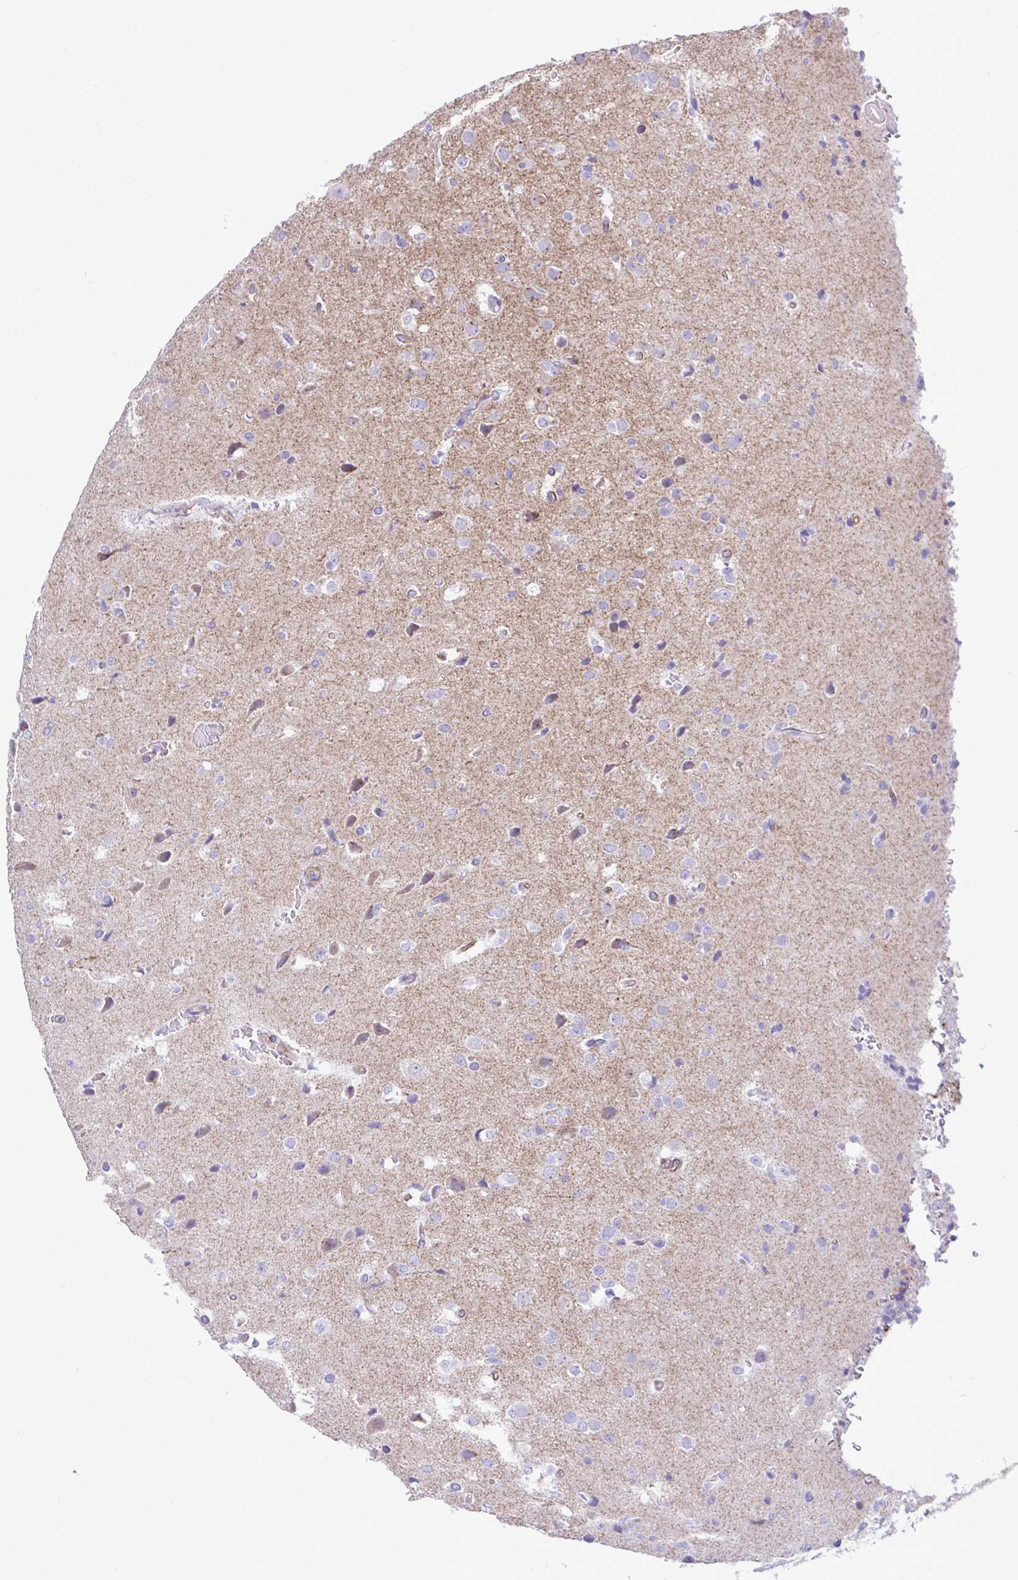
{"staining": {"intensity": "negative", "quantity": "none", "location": "none"}, "tissue": "glioma", "cell_type": "Tumor cells", "image_type": "cancer", "snomed": [{"axis": "morphology", "description": "Glioma, malignant, Low grade"}, {"axis": "topography", "description": "Brain"}], "caption": "Immunohistochemical staining of low-grade glioma (malignant) demonstrates no significant expression in tumor cells. (DAB (3,3'-diaminobenzidine) immunohistochemistry visualized using brightfield microscopy, high magnification).", "gene": "SYNPO2L", "patient": {"sex": "female", "age": 33}}